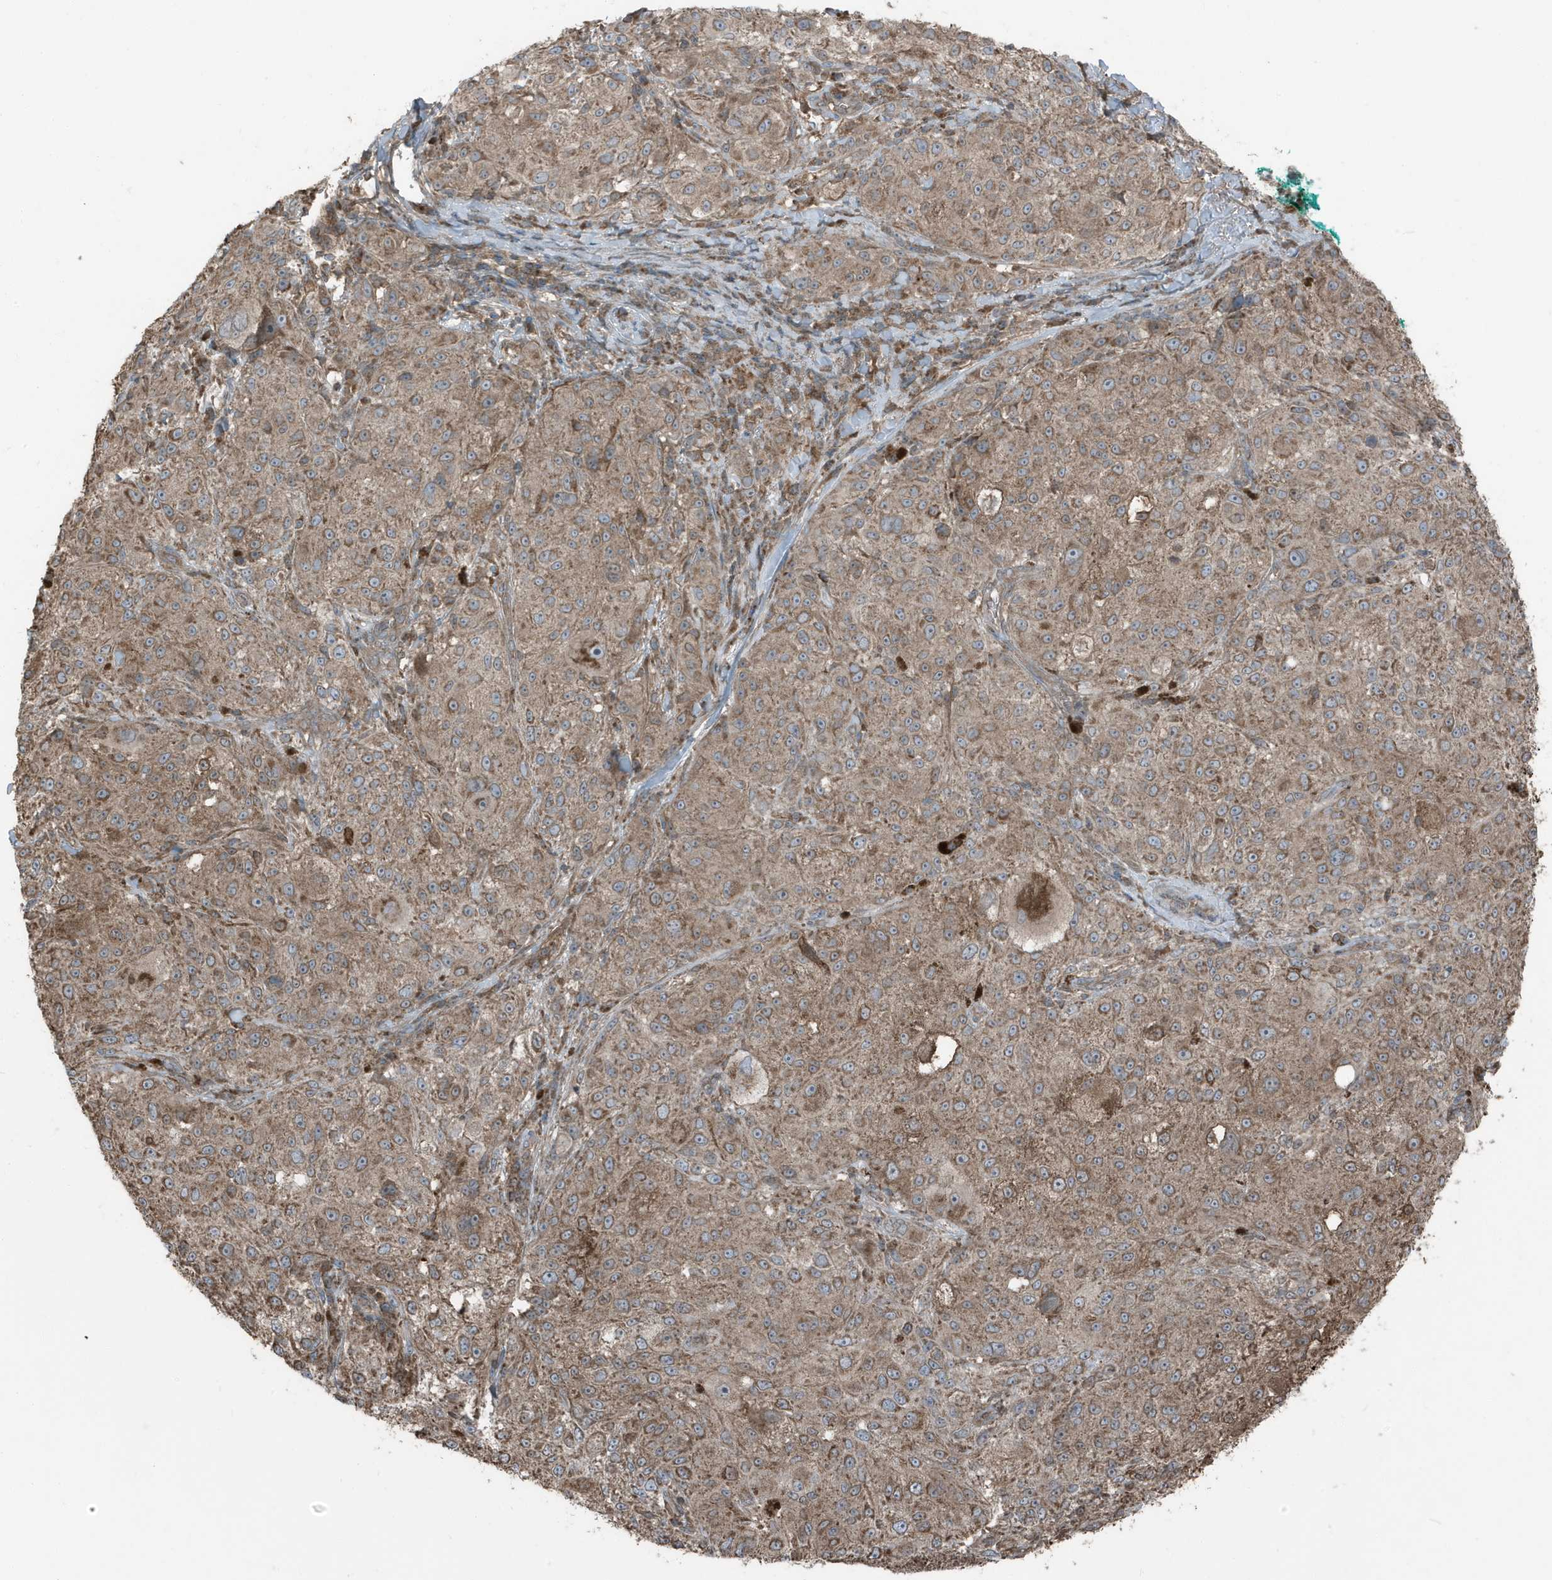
{"staining": {"intensity": "moderate", "quantity": ">75%", "location": "cytoplasmic/membranous"}, "tissue": "melanoma", "cell_type": "Tumor cells", "image_type": "cancer", "snomed": [{"axis": "morphology", "description": "Necrosis, NOS"}, {"axis": "morphology", "description": "Malignant melanoma, NOS"}, {"axis": "topography", "description": "Skin"}], "caption": "Immunohistochemistry (IHC) (DAB (3,3'-diaminobenzidine)) staining of malignant melanoma demonstrates moderate cytoplasmic/membranous protein staining in about >75% of tumor cells.", "gene": "AZI2", "patient": {"sex": "female", "age": 87}}